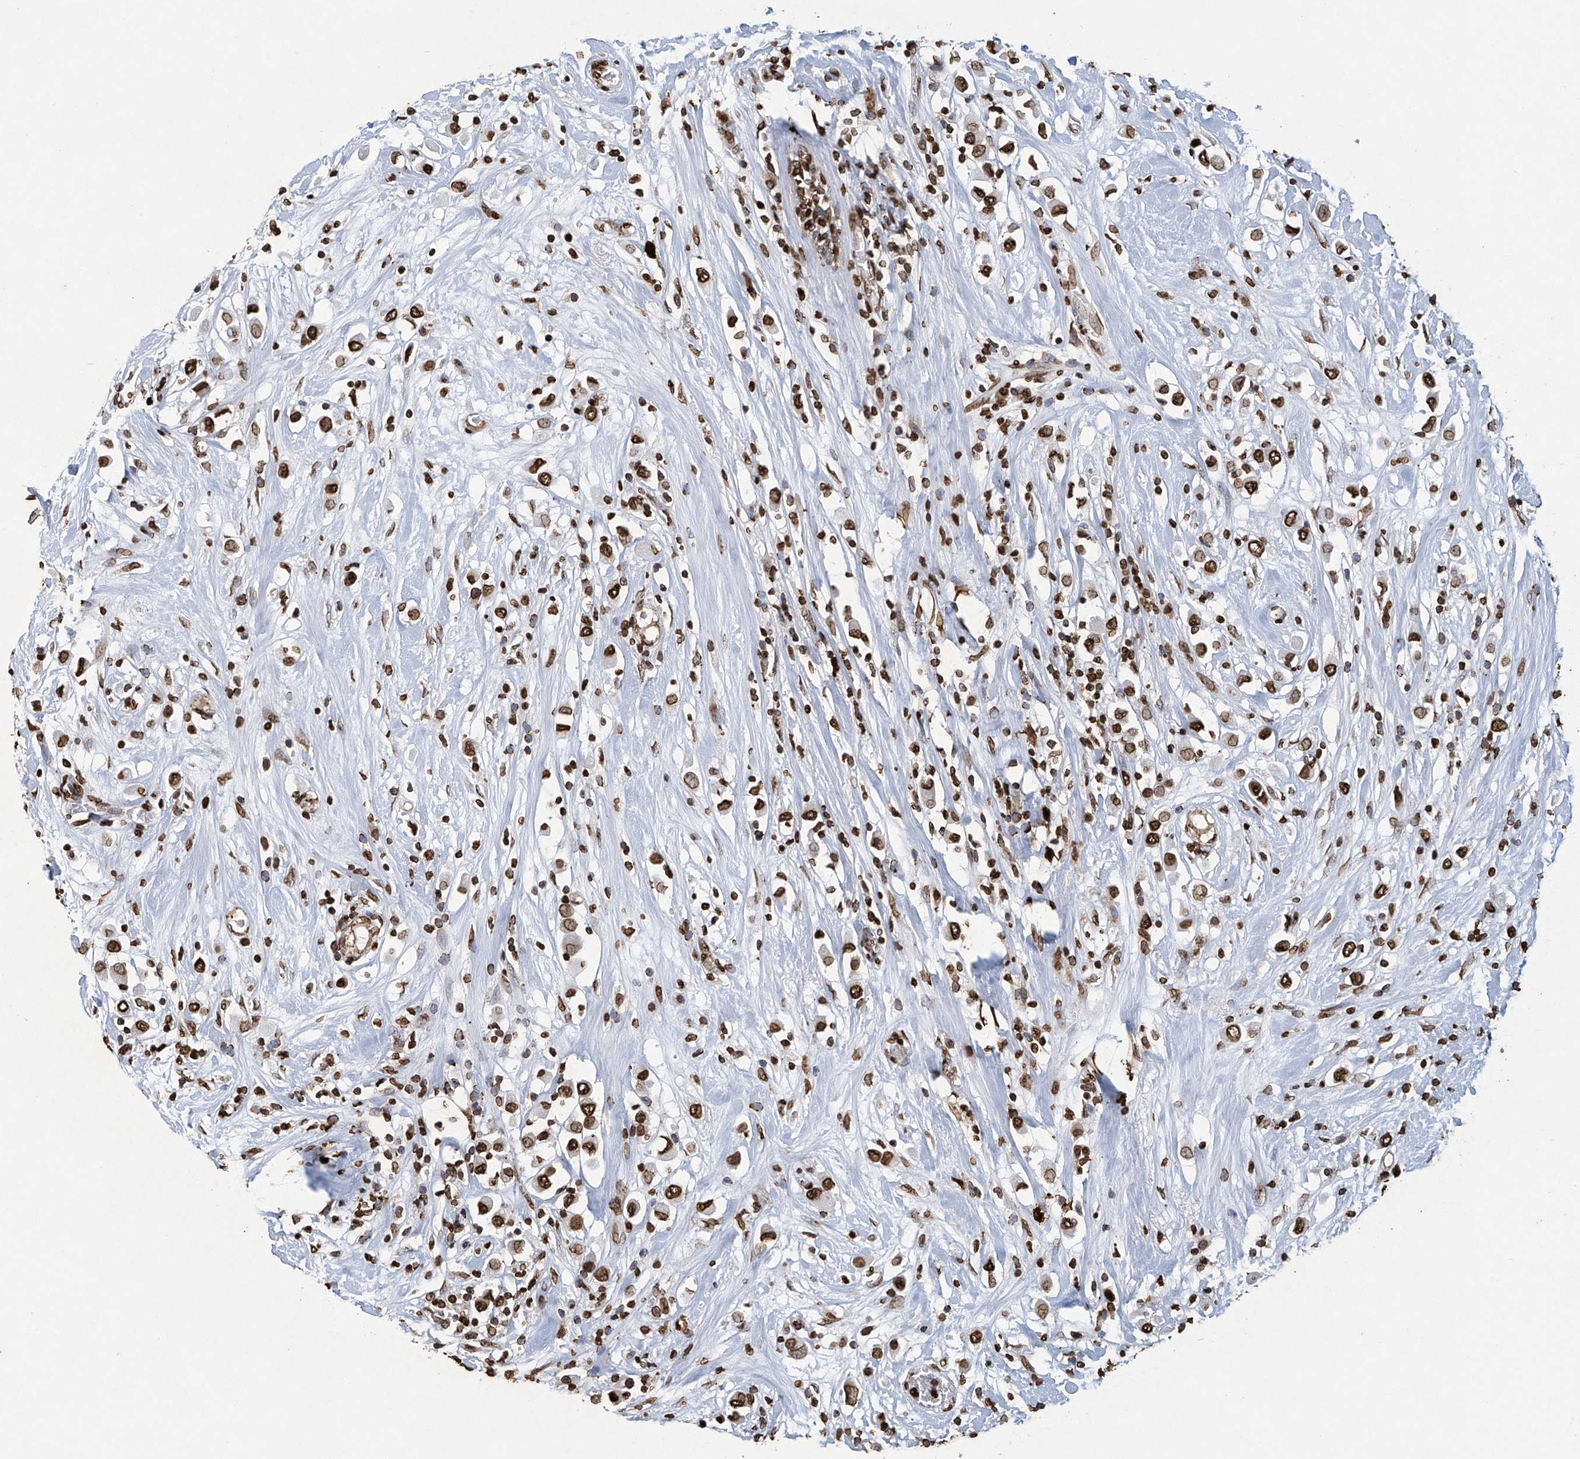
{"staining": {"intensity": "strong", "quantity": ">75%", "location": "nuclear"}, "tissue": "breast cancer", "cell_type": "Tumor cells", "image_type": "cancer", "snomed": [{"axis": "morphology", "description": "Duct carcinoma"}, {"axis": "topography", "description": "Breast"}], "caption": "Breast cancer (invasive ductal carcinoma) stained with DAB immunohistochemistry shows high levels of strong nuclear expression in about >75% of tumor cells.", "gene": "H3-3A", "patient": {"sex": "female", "age": 61}}